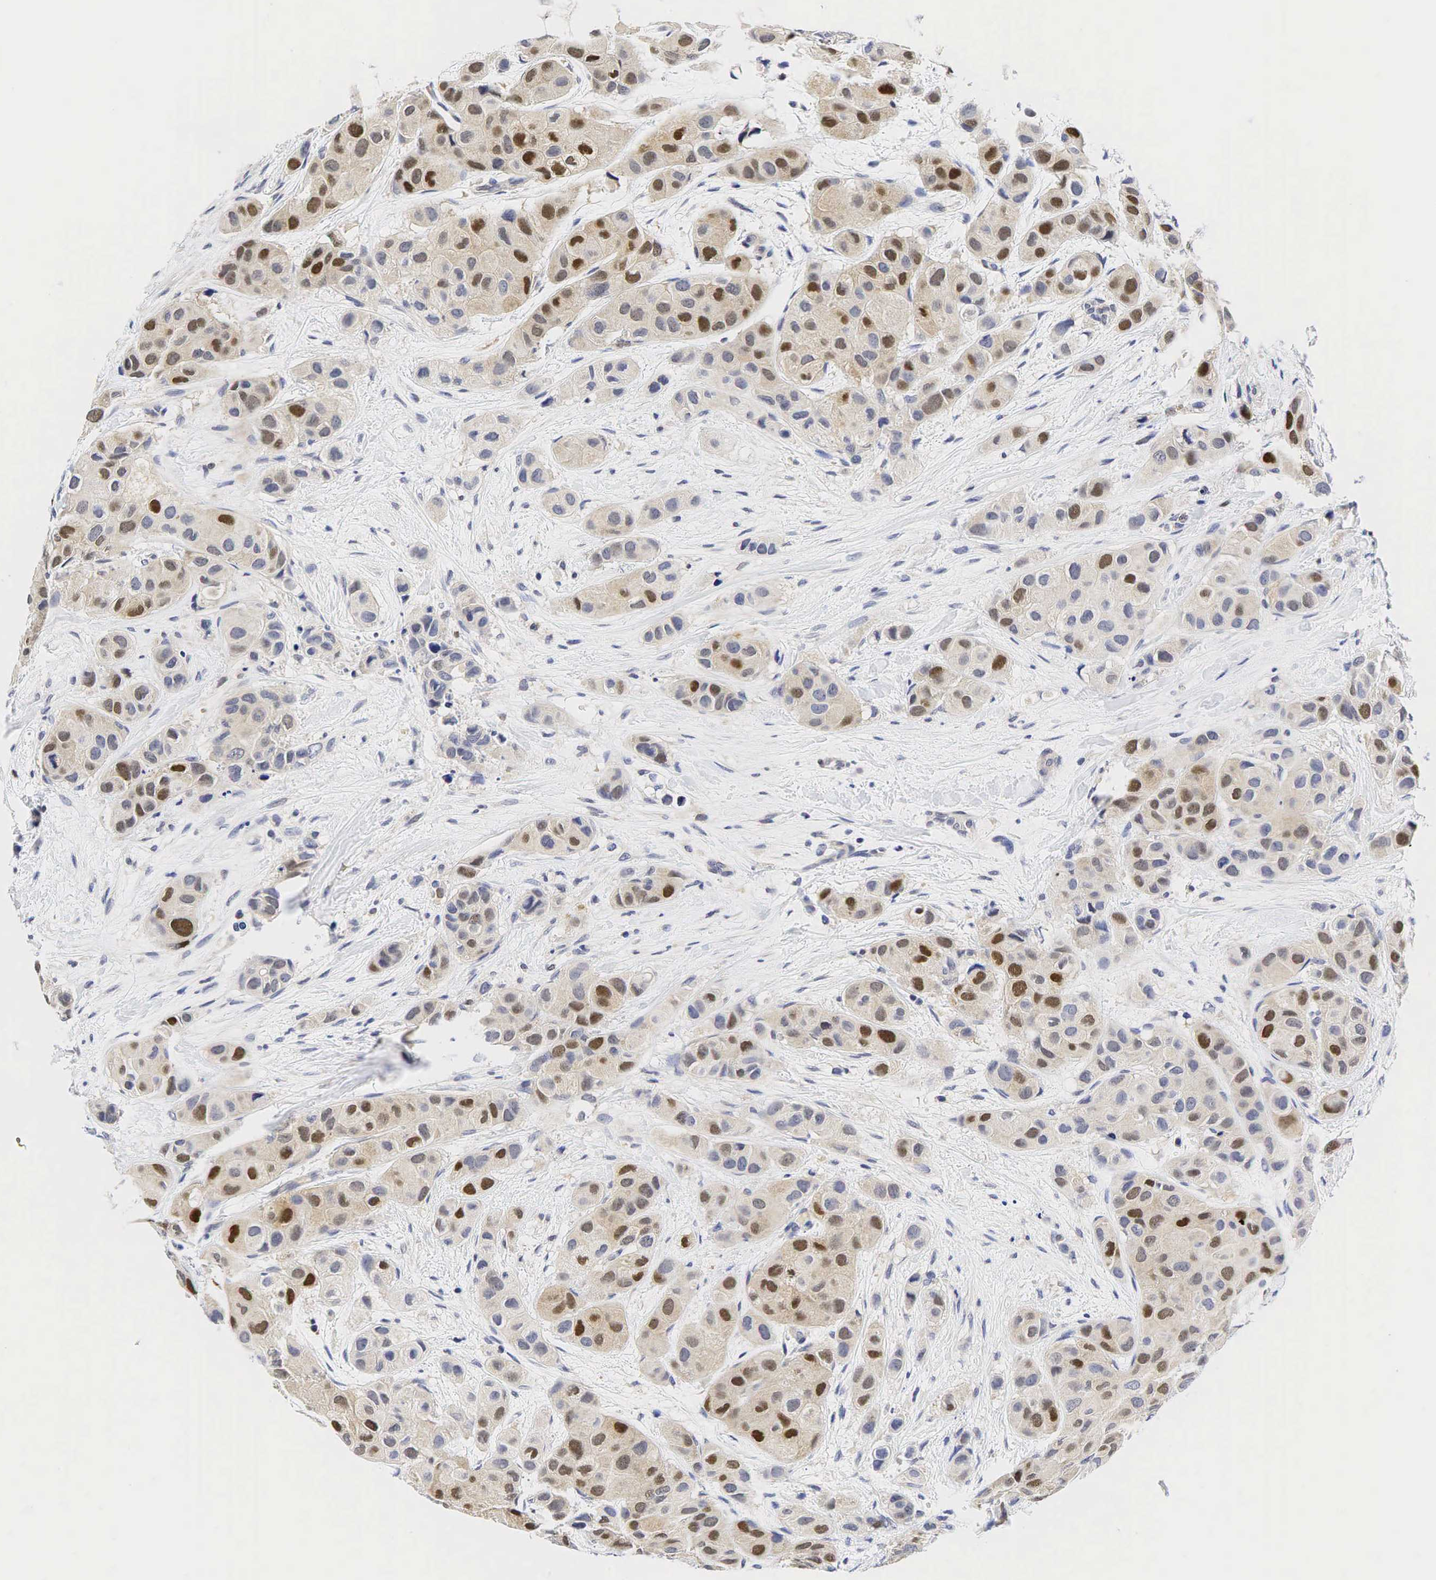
{"staining": {"intensity": "moderate", "quantity": ">75%", "location": "nuclear"}, "tissue": "breast cancer", "cell_type": "Tumor cells", "image_type": "cancer", "snomed": [{"axis": "morphology", "description": "Duct carcinoma"}, {"axis": "topography", "description": "Breast"}], "caption": "Immunohistochemistry image of invasive ductal carcinoma (breast) stained for a protein (brown), which shows medium levels of moderate nuclear expression in approximately >75% of tumor cells.", "gene": "CCND1", "patient": {"sex": "female", "age": 68}}